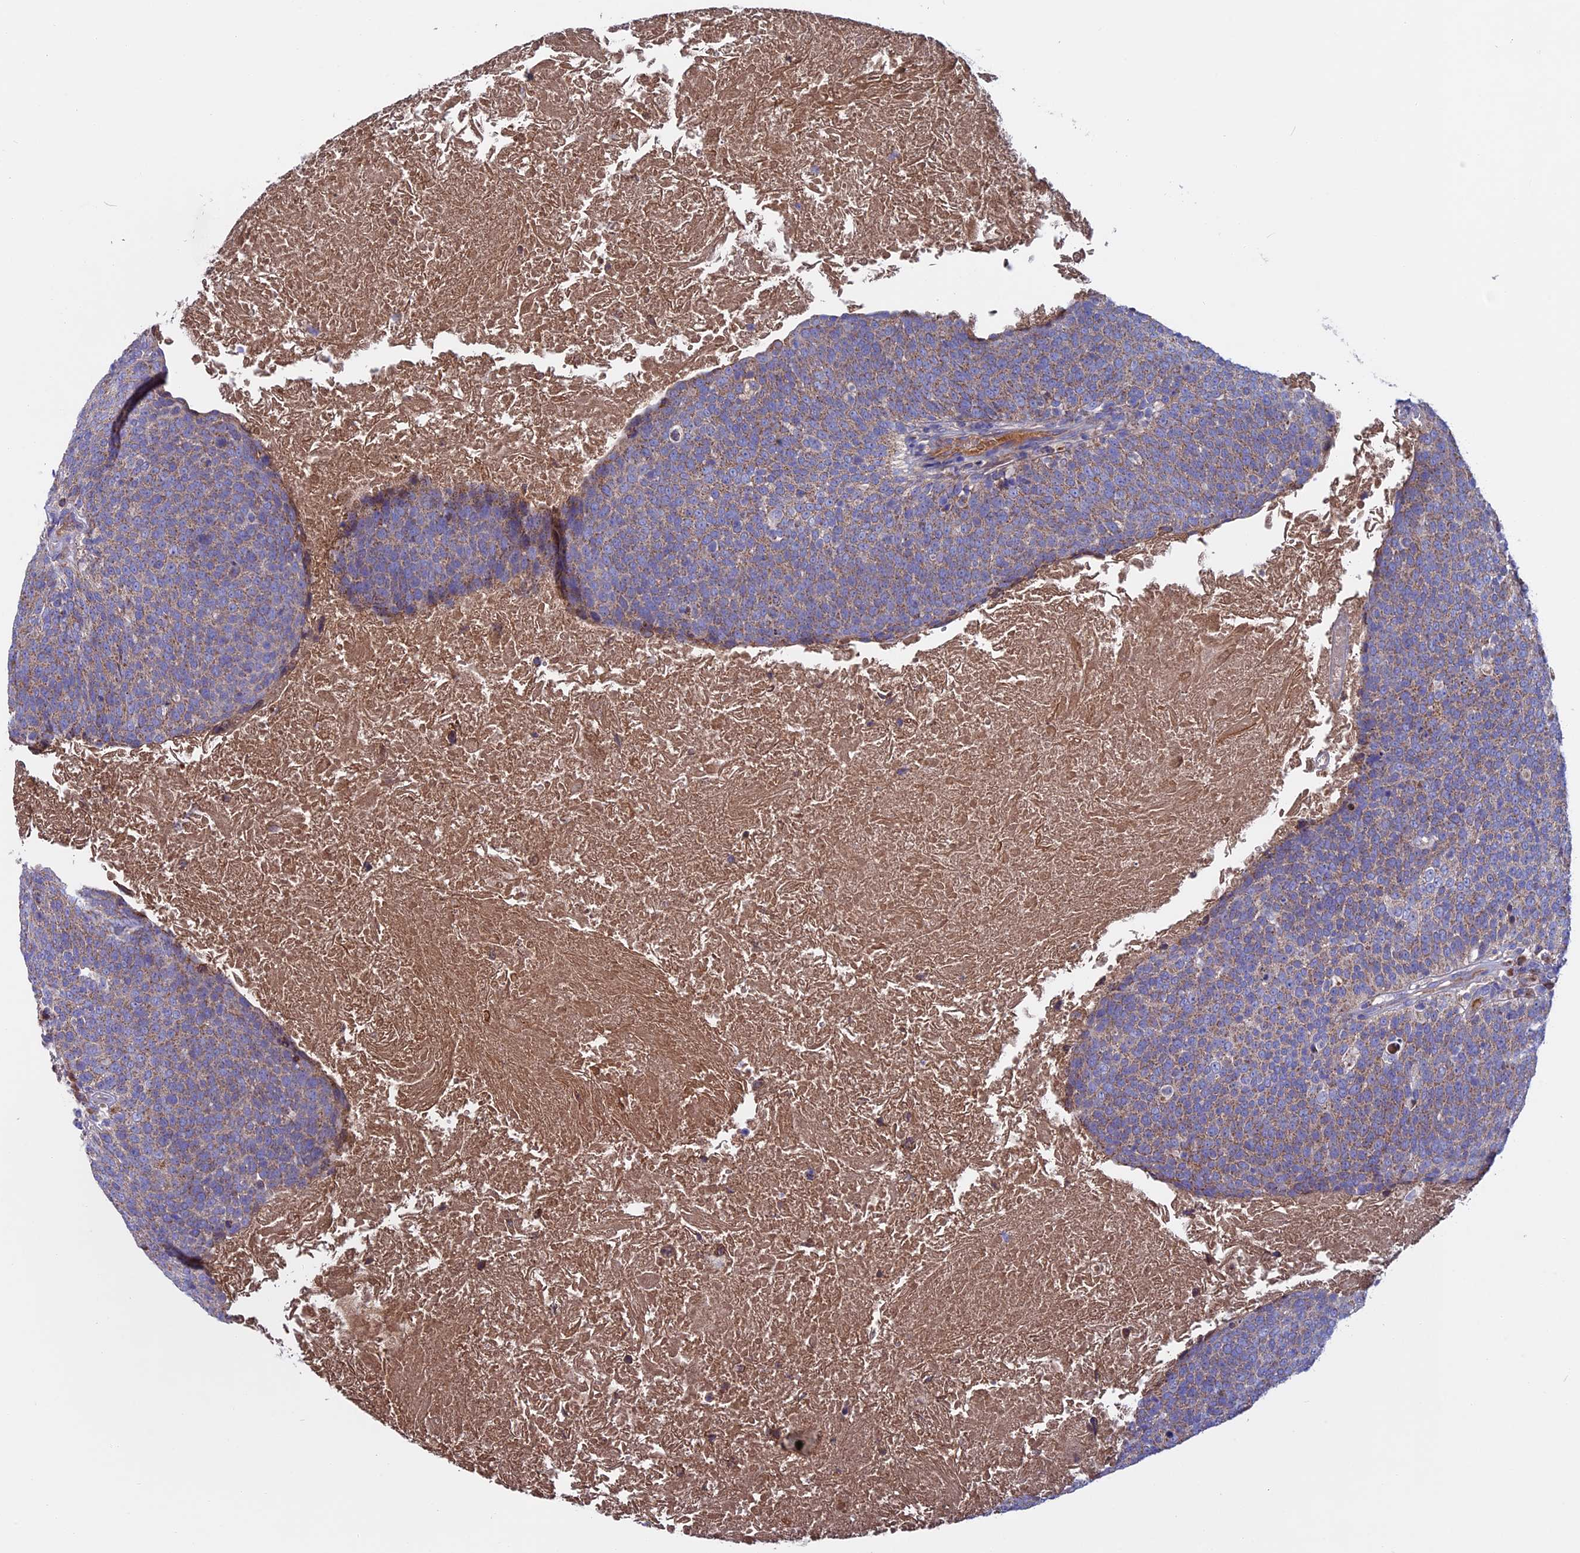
{"staining": {"intensity": "weak", "quantity": ">75%", "location": "cytoplasmic/membranous"}, "tissue": "head and neck cancer", "cell_type": "Tumor cells", "image_type": "cancer", "snomed": [{"axis": "morphology", "description": "Squamous cell carcinoma, NOS"}, {"axis": "morphology", "description": "Squamous cell carcinoma, metastatic, NOS"}, {"axis": "topography", "description": "Lymph node"}, {"axis": "topography", "description": "Head-Neck"}], "caption": "Protein analysis of head and neck cancer (metastatic squamous cell carcinoma) tissue shows weak cytoplasmic/membranous positivity in approximately >75% of tumor cells. (Stains: DAB in brown, nuclei in blue, Microscopy: brightfield microscopy at high magnification).", "gene": "SLC15A5", "patient": {"sex": "male", "age": 62}}